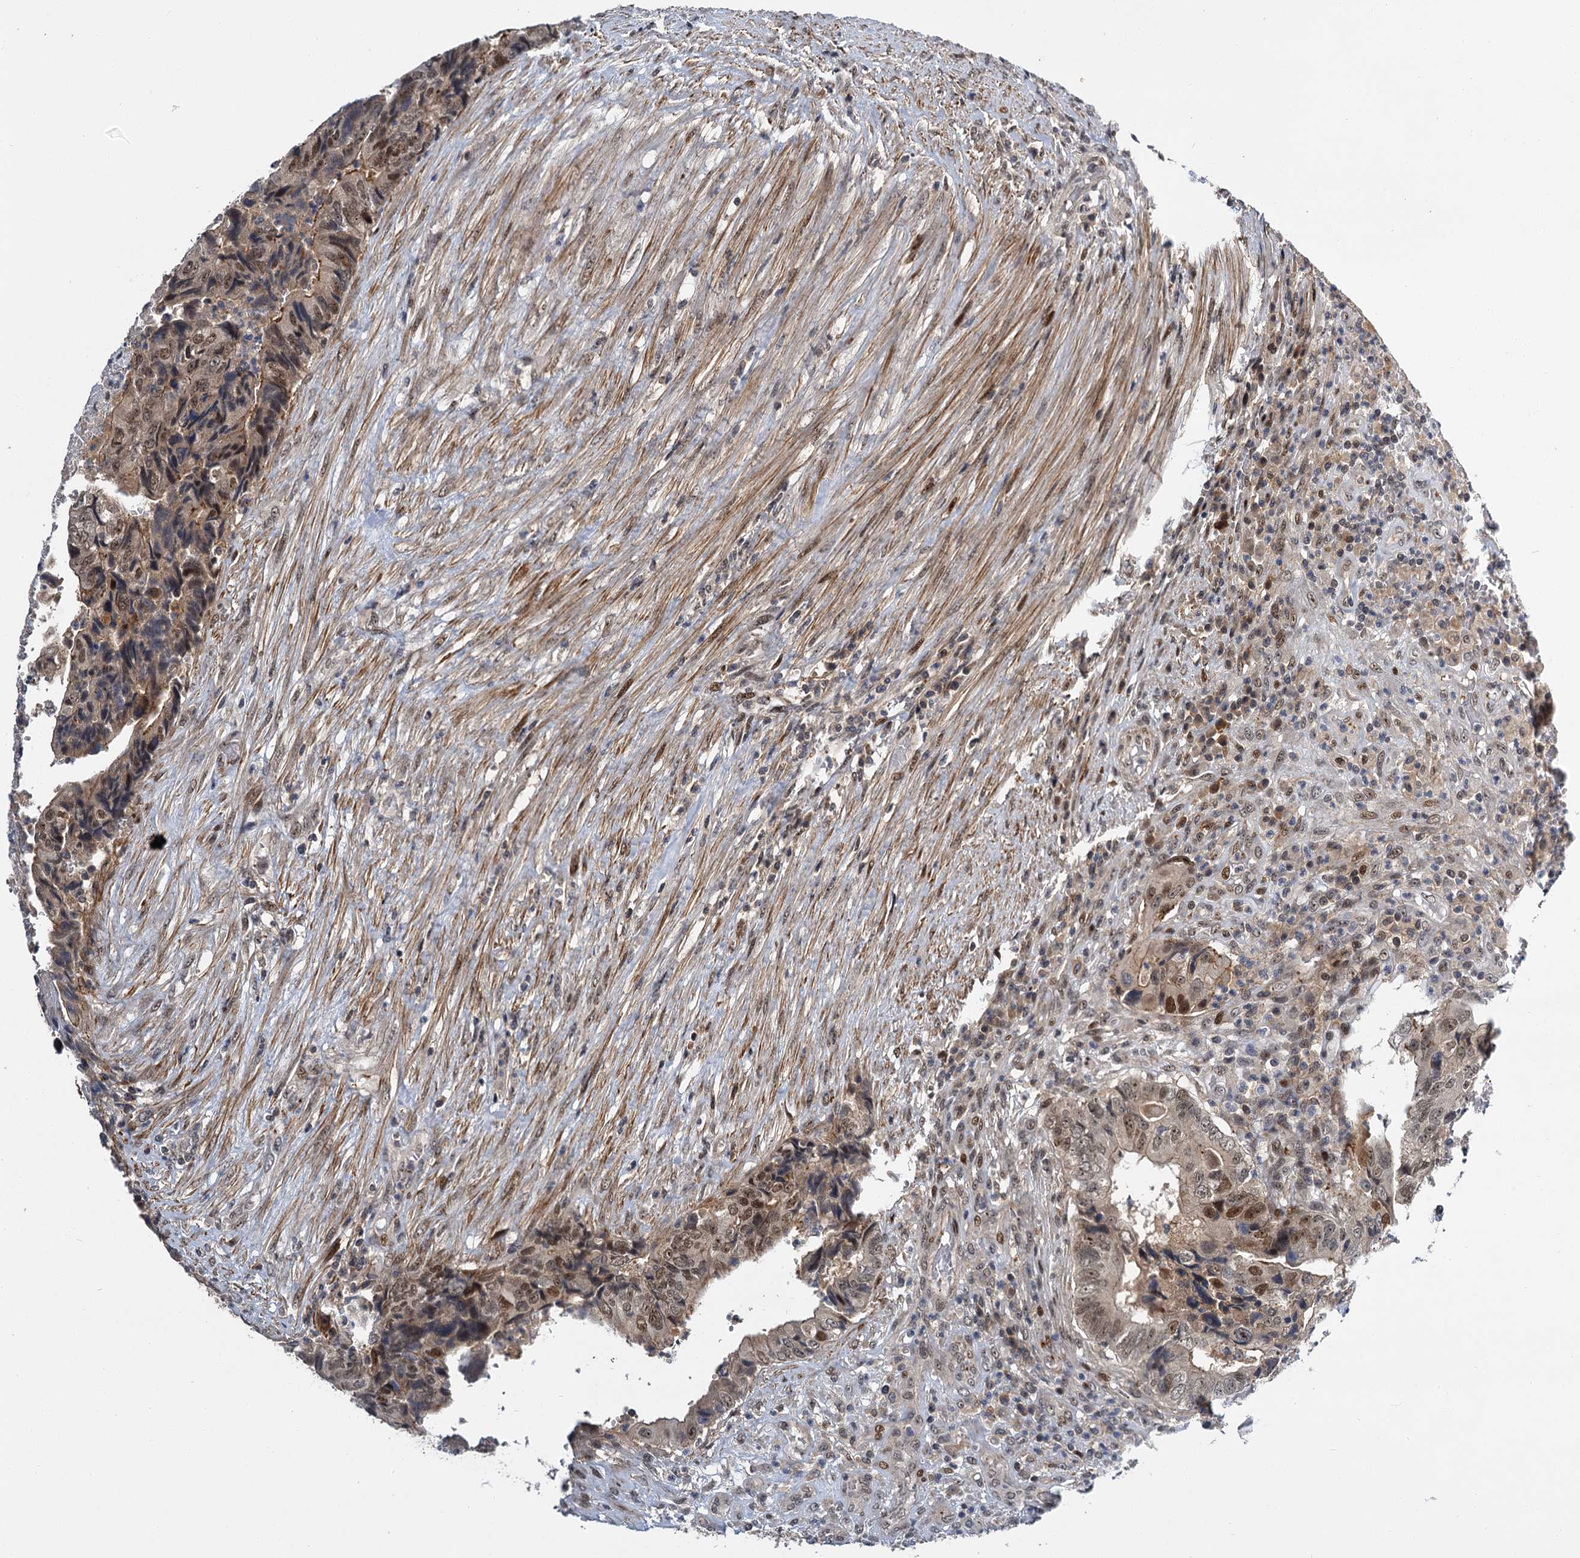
{"staining": {"intensity": "weak", "quantity": "25%-75%", "location": "cytoplasmic/membranous,nuclear"}, "tissue": "colorectal cancer", "cell_type": "Tumor cells", "image_type": "cancer", "snomed": [{"axis": "morphology", "description": "Adenocarcinoma, NOS"}, {"axis": "topography", "description": "Colon"}], "caption": "Weak cytoplasmic/membranous and nuclear expression is identified in approximately 25%-75% of tumor cells in colorectal cancer.", "gene": "MBD6", "patient": {"sex": "female", "age": 67}}